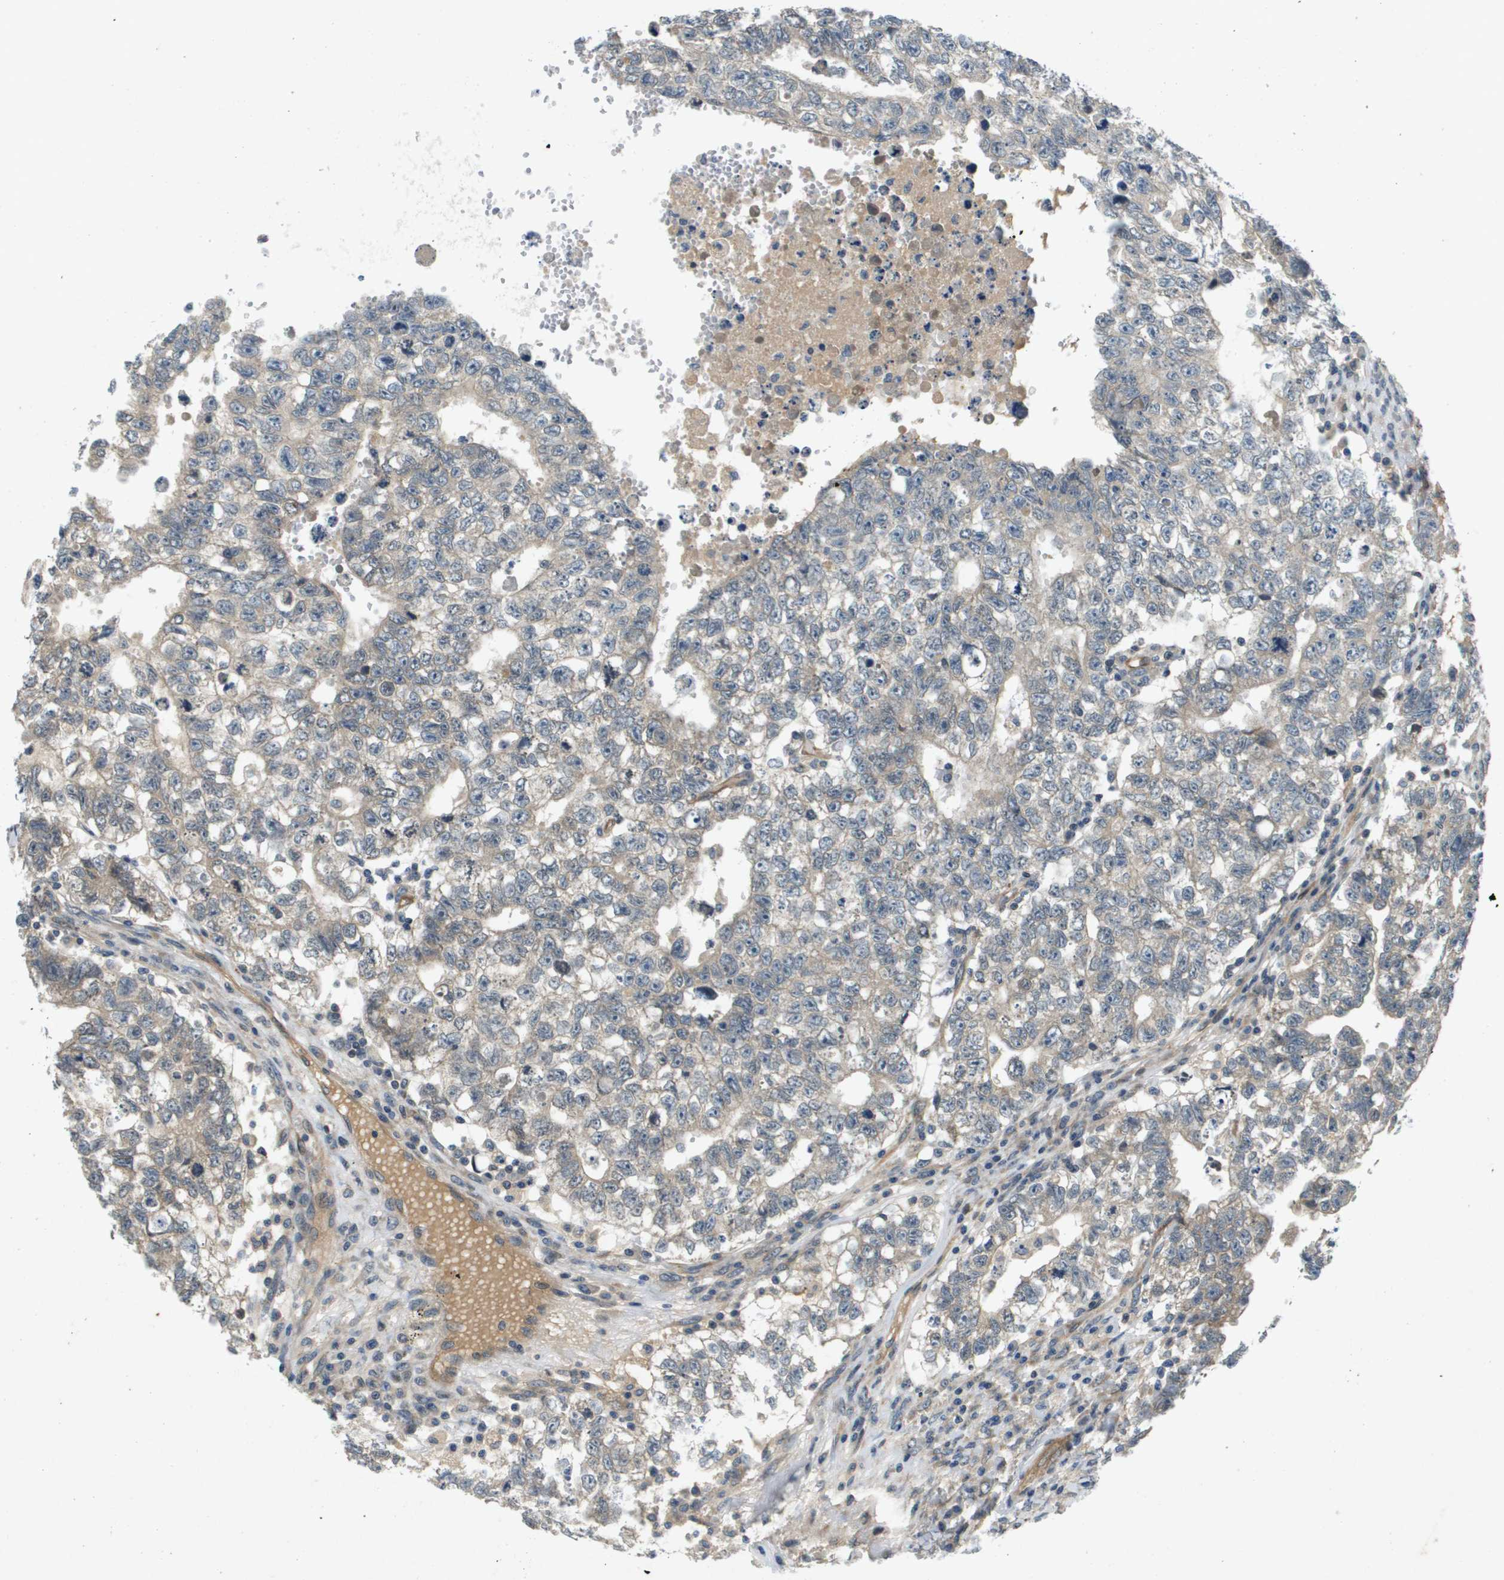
{"staining": {"intensity": "weak", "quantity": "<25%", "location": "cytoplasmic/membranous"}, "tissue": "testis cancer", "cell_type": "Tumor cells", "image_type": "cancer", "snomed": [{"axis": "morphology", "description": "Seminoma, NOS"}, {"axis": "morphology", "description": "Carcinoma, Embryonal, NOS"}, {"axis": "topography", "description": "Testis"}], "caption": "Human testis cancer (seminoma) stained for a protein using immunohistochemistry (IHC) demonstrates no expression in tumor cells.", "gene": "PGAP3", "patient": {"sex": "male", "age": 38}}